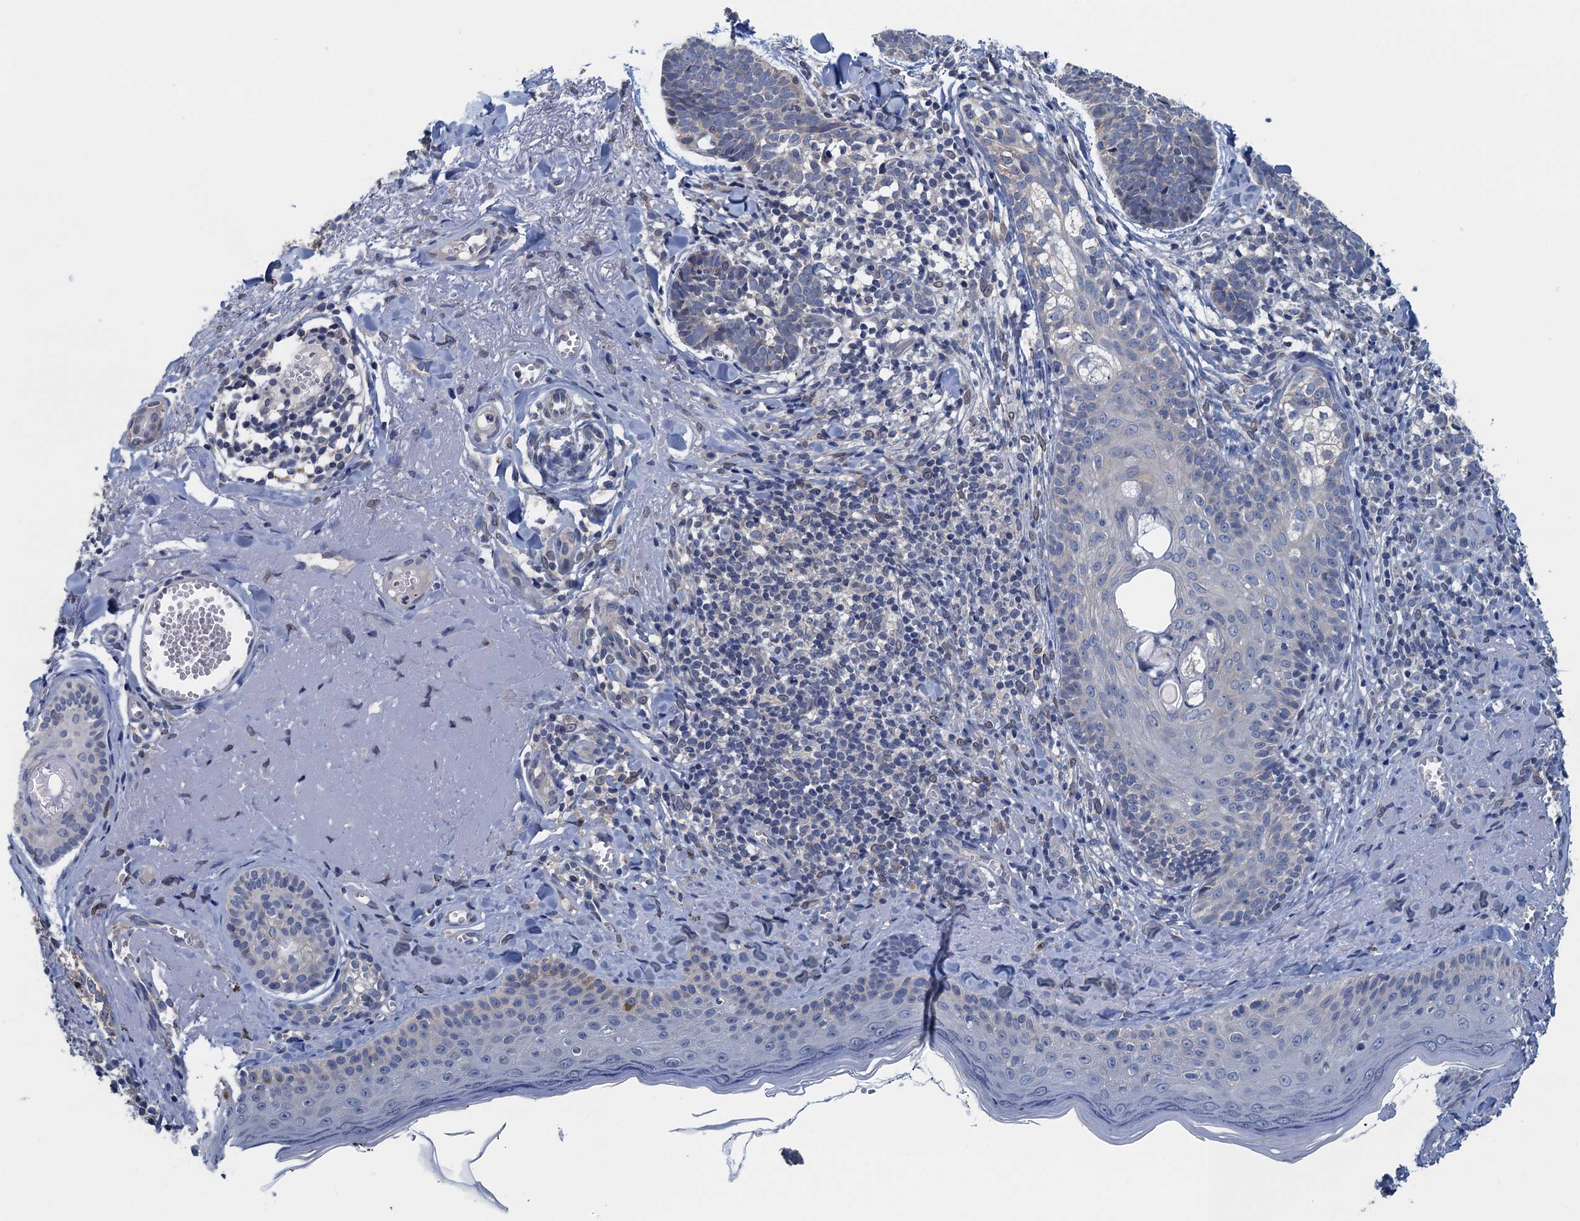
{"staining": {"intensity": "negative", "quantity": "none", "location": "none"}, "tissue": "skin cancer", "cell_type": "Tumor cells", "image_type": "cancer", "snomed": [{"axis": "morphology", "description": "Basal cell carcinoma"}, {"axis": "topography", "description": "Skin"}], "caption": "This is a micrograph of IHC staining of skin basal cell carcinoma, which shows no positivity in tumor cells. (Stains: DAB (3,3'-diaminobenzidine) immunohistochemistry with hematoxylin counter stain, Microscopy: brightfield microscopy at high magnification).", "gene": "CTU2", "patient": {"sex": "female", "age": 74}}